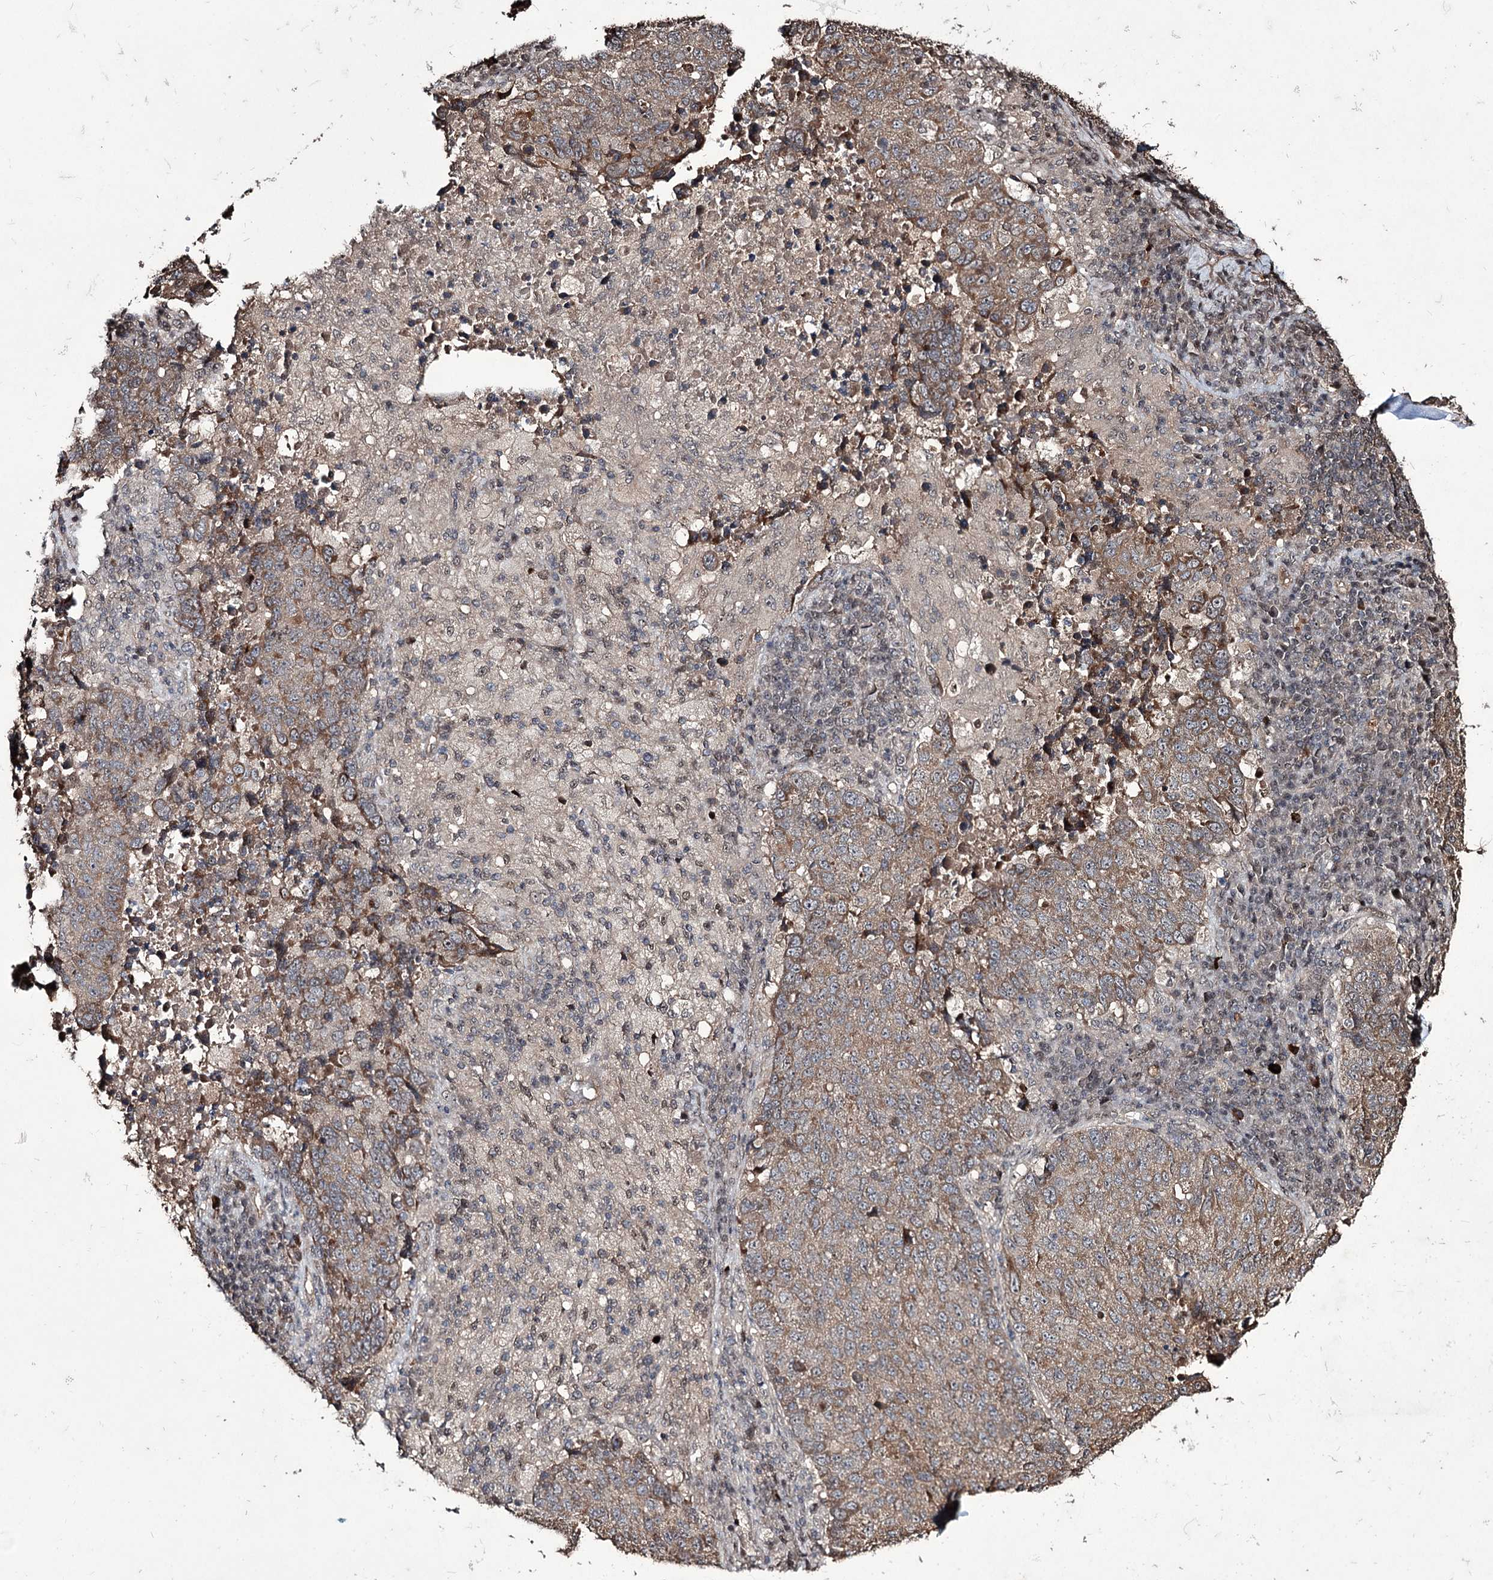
{"staining": {"intensity": "weak", "quantity": "25%-75%", "location": "cytoplasmic/membranous"}, "tissue": "lung cancer", "cell_type": "Tumor cells", "image_type": "cancer", "snomed": [{"axis": "morphology", "description": "Squamous cell carcinoma, NOS"}, {"axis": "topography", "description": "Lung"}], "caption": "Weak cytoplasmic/membranous positivity for a protein is seen in approximately 25%-75% of tumor cells of lung squamous cell carcinoma using immunohistochemistry.", "gene": "CPNE8", "patient": {"sex": "male", "age": 73}}